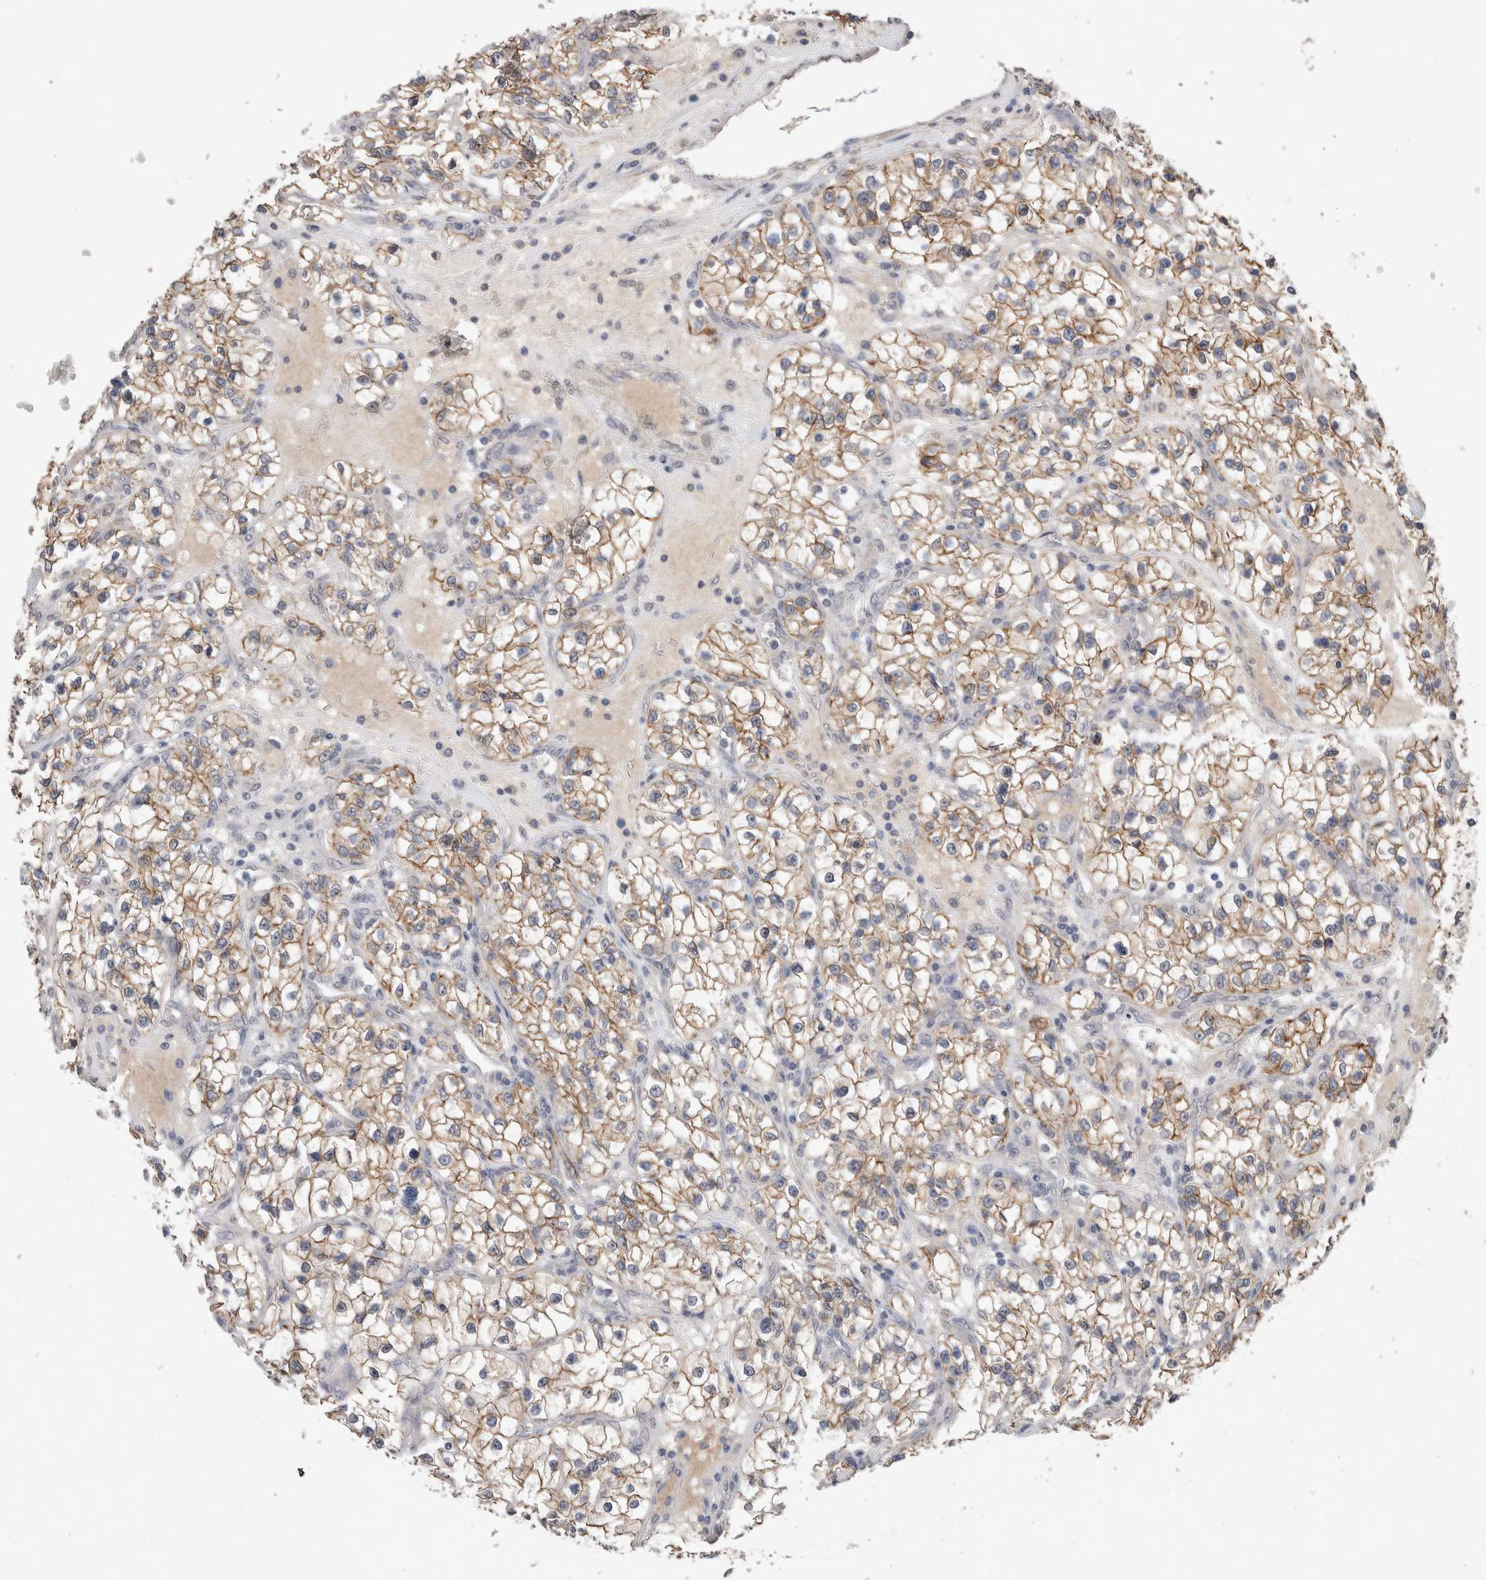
{"staining": {"intensity": "moderate", "quantity": ">75%", "location": "cytoplasmic/membranous"}, "tissue": "renal cancer", "cell_type": "Tumor cells", "image_type": "cancer", "snomed": [{"axis": "morphology", "description": "Adenocarcinoma, NOS"}, {"axis": "topography", "description": "Kidney"}], "caption": "Human renal cancer stained with a protein marker reveals moderate staining in tumor cells.", "gene": "CDH6", "patient": {"sex": "female", "age": 57}}